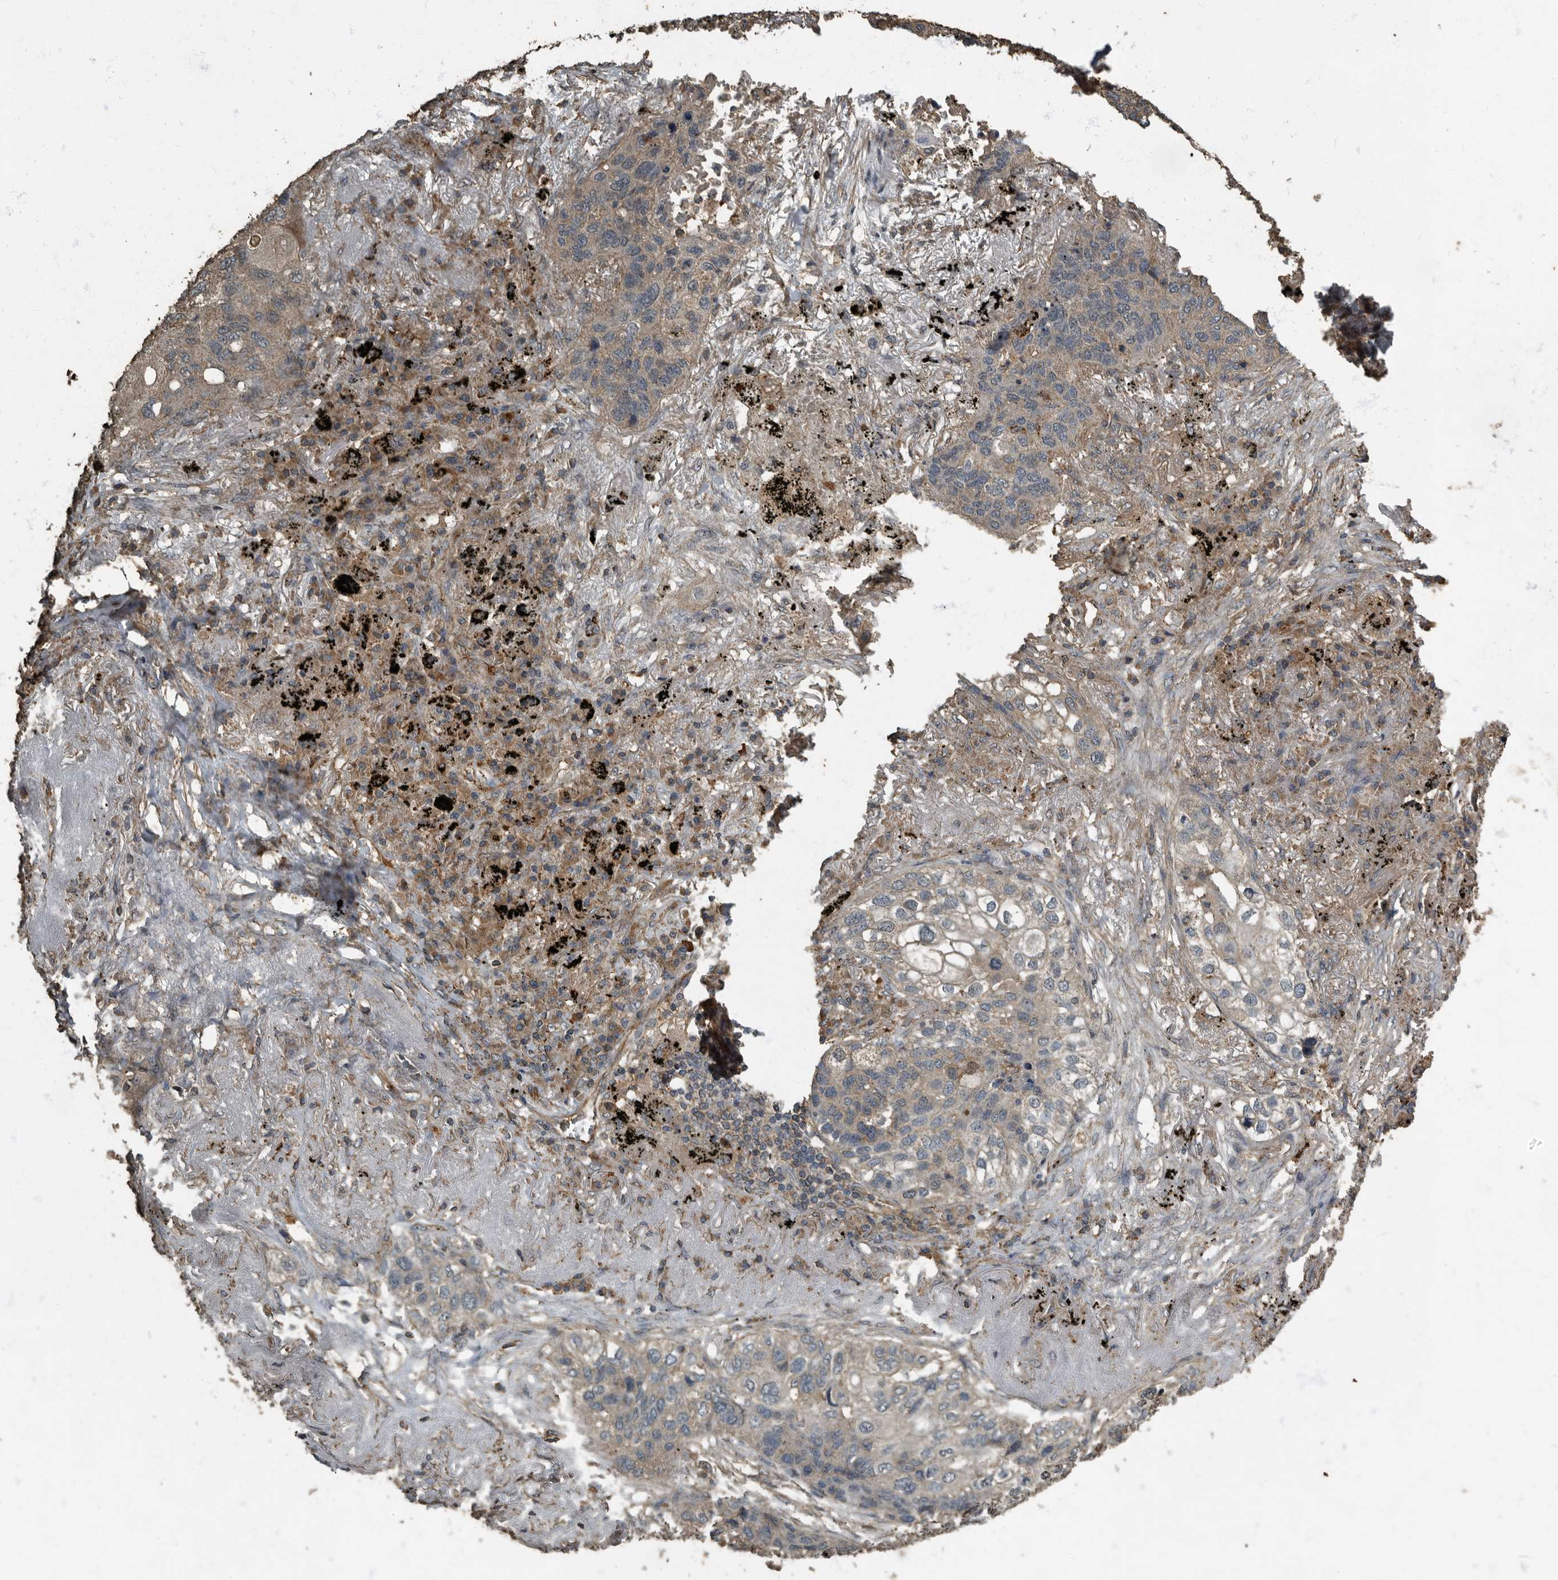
{"staining": {"intensity": "weak", "quantity": "<25%", "location": "cytoplasmic/membranous"}, "tissue": "lung cancer", "cell_type": "Tumor cells", "image_type": "cancer", "snomed": [{"axis": "morphology", "description": "Squamous cell carcinoma, NOS"}, {"axis": "topography", "description": "Lung"}], "caption": "Immunohistochemistry (IHC) image of neoplastic tissue: human lung cancer stained with DAB exhibits no significant protein positivity in tumor cells. The staining was performed using DAB (3,3'-diaminobenzidine) to visualize the protein expression in brown, while the nuclei were stained in blue with hematoxylin (Magnification: 20x).", "gene": "IL15RA", "patient": {"sex": "female", "age": 63}}